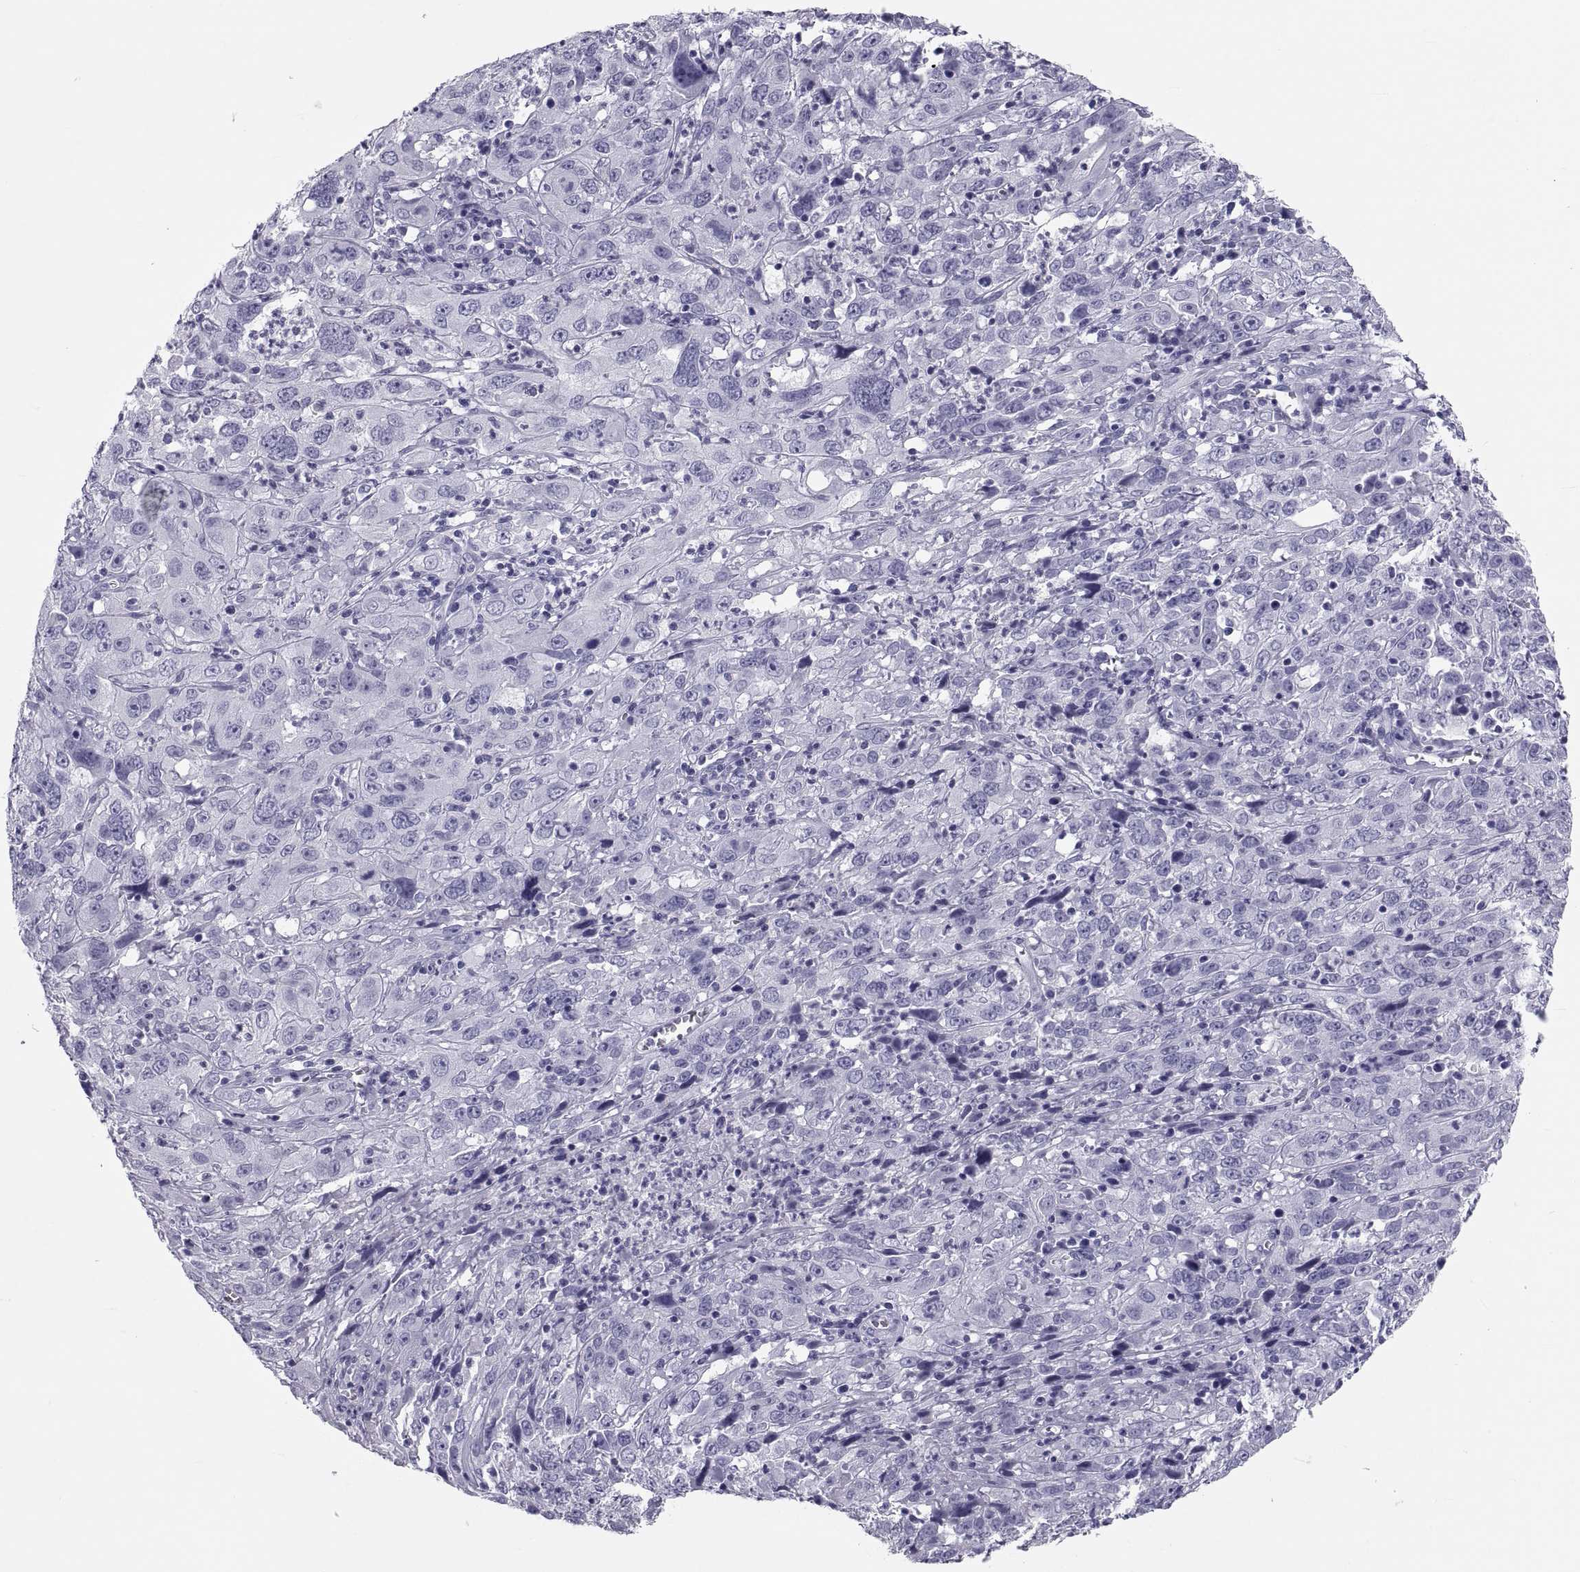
{"staining": {"intensity": "negative", "quantity": "none", "location": "none"}, "tissue": "cervical cancer", "cell_type": "Tumor cells", "image_type": "cancer", "snomed": [{"axis": "morphology", "description": "Squamous cell carcinoma, NOS"}, {"axis": "topography", "description": "Cervix"}], "caption": "Immunohistochemical staining of cervical cancer demonstrates no significant expression in tumor cells.", "gene": "DEFB129", "patient": {"sex": "female", "age": 32}}